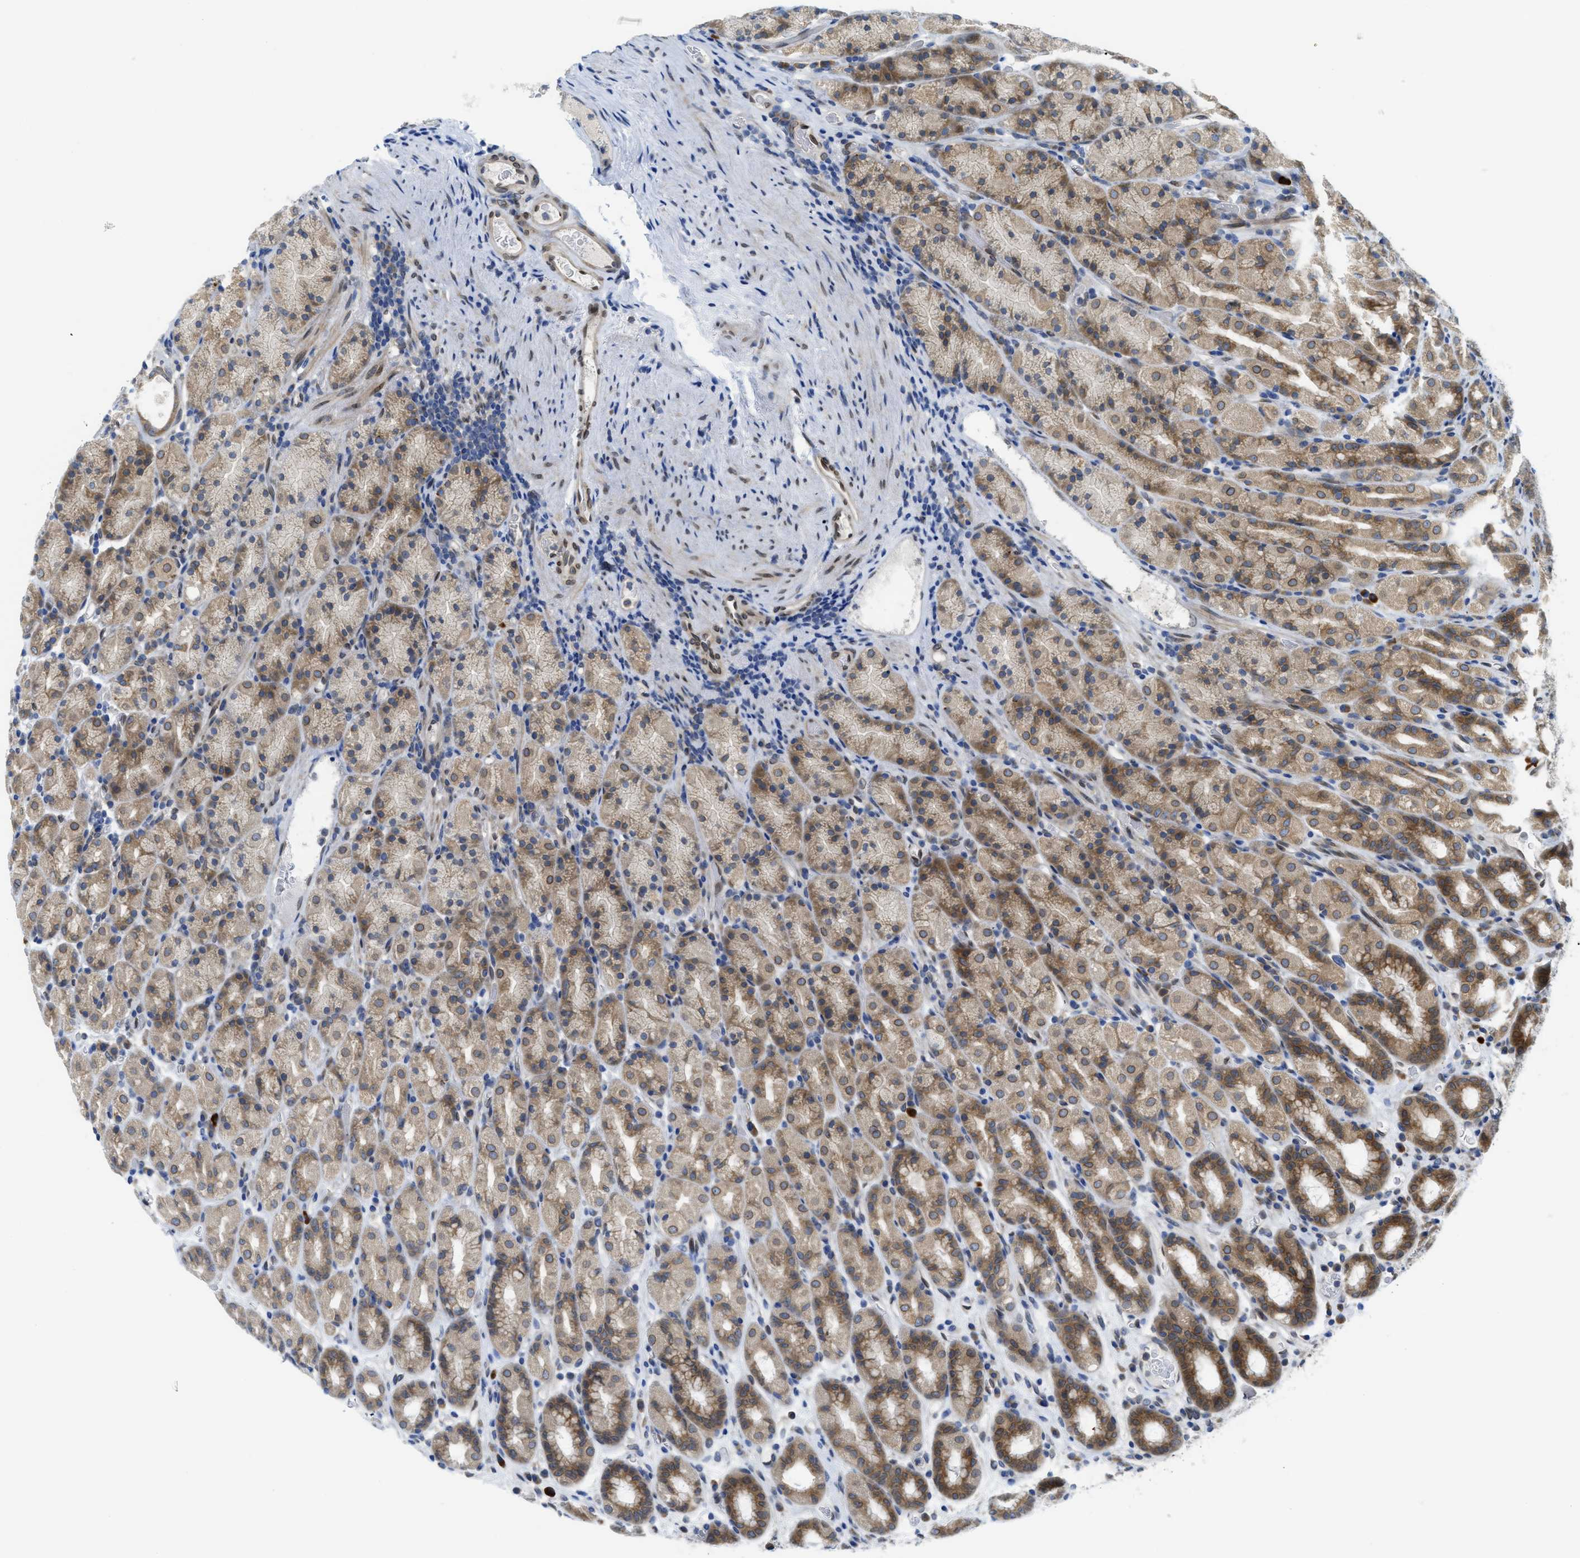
{"staining": {"intensity": "moderate", "quantity": "25%-75%", "location": "cytoplasmic/membranous"}, "tissue": "stomach", "cell_type": "Glandular cells", "image_type": "normal", "snomed": [{"axis": "morphology", "description": "Normal tissue, NOS"}, {"axis": "topography", "description": "Stomach, upper"}], "caption": "Glandular cells exhibit medium levels of moderate cytoplasmic/membranous expression in approximately 25%-75% of cells in normal stomach. Immunohistochemistry stains the protein of interest in brown and the nuclei are stained blue.", "gene": "EIF2AK3", "patient": {"sex": "male", "age": 68}}